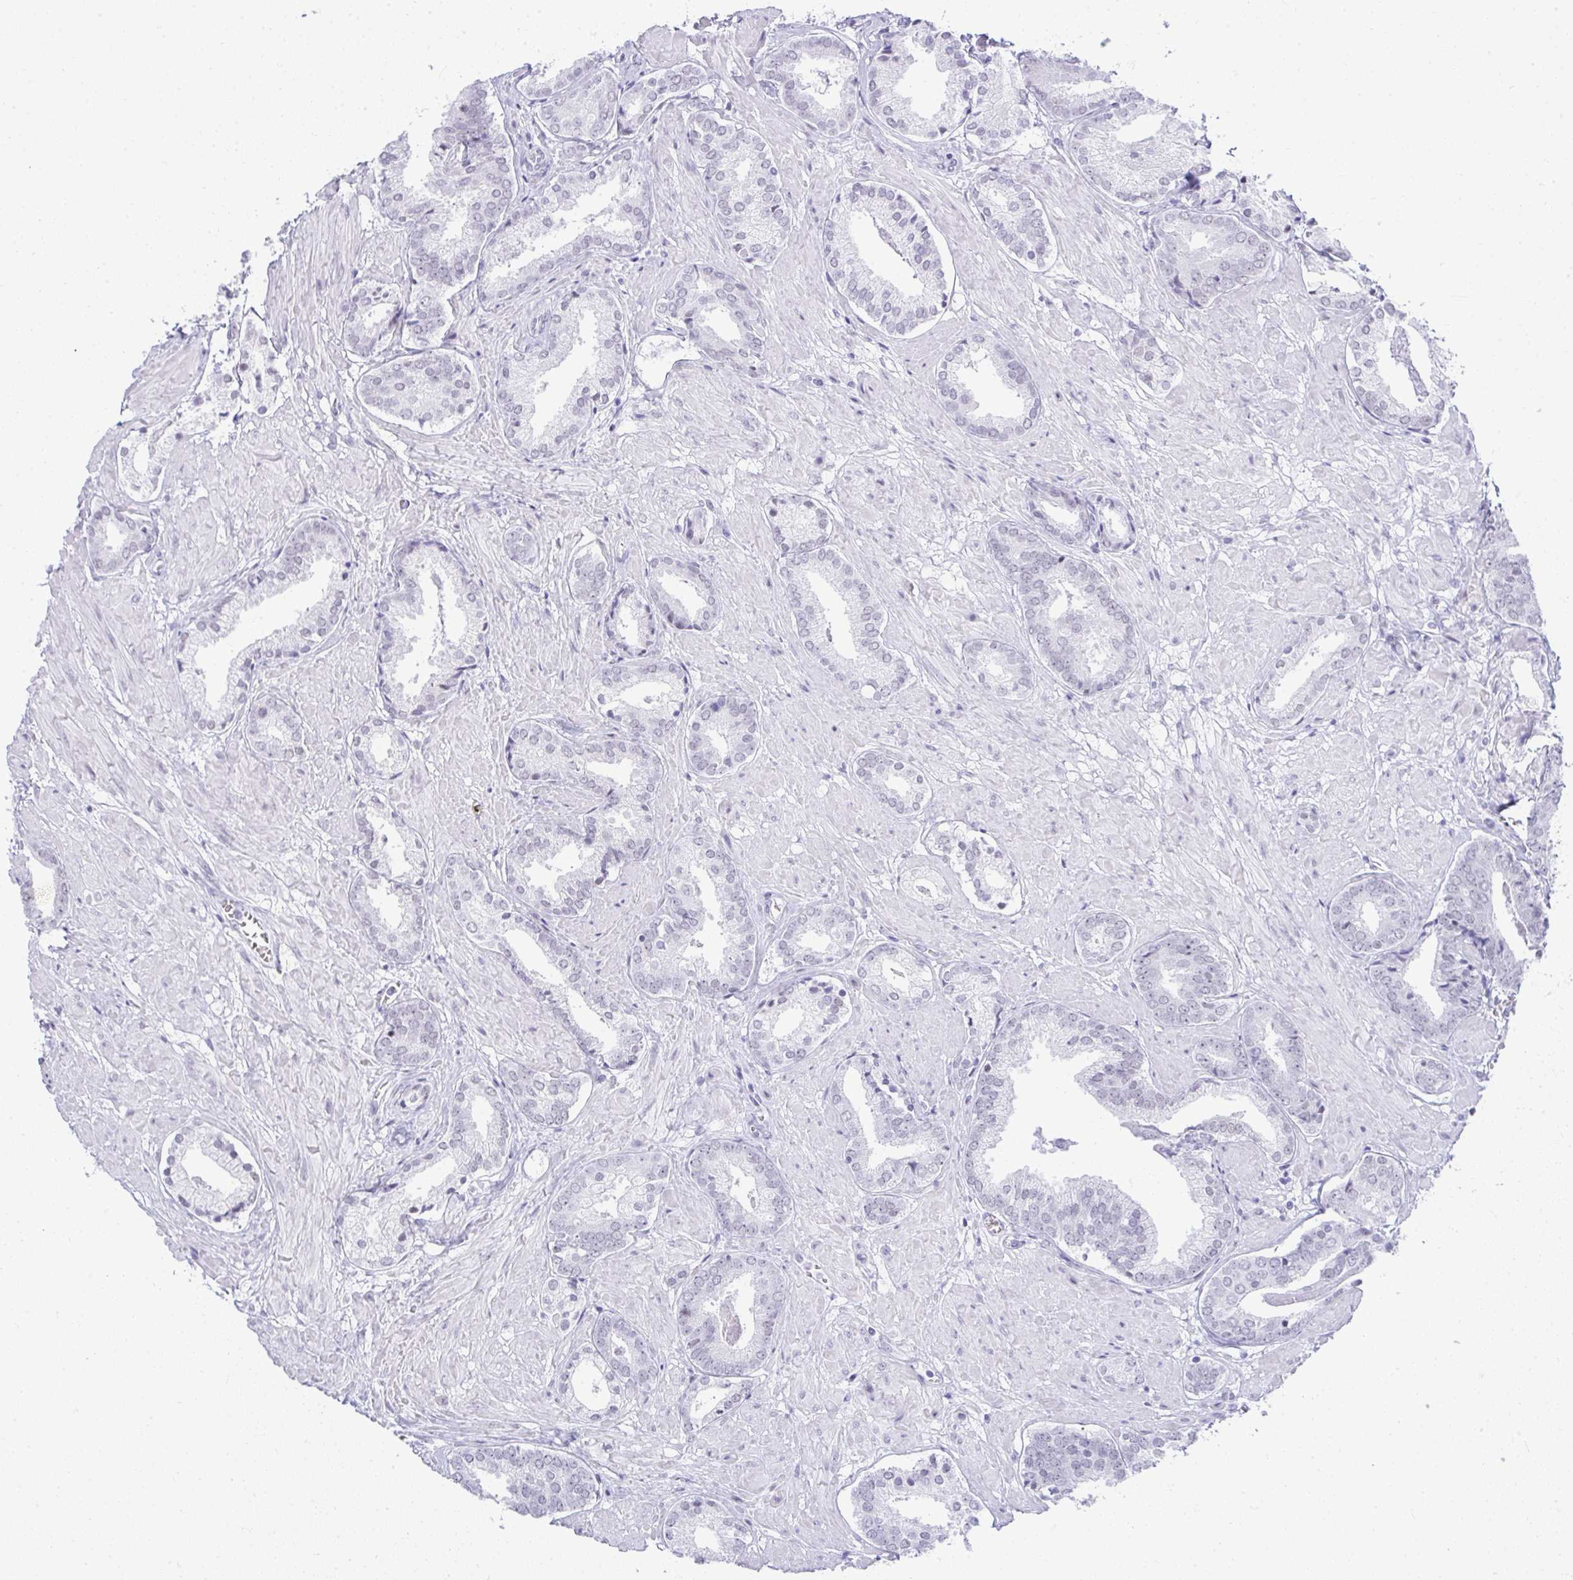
{"staining": {"intensity": "negative", "quantity": "none", "location": "none"}, "tissue": "prostate cancer", "cell_type": "Tumor cells", "image_type": "cancer", "snomed": [{"axis": "morphology", "description": "Adenocarcinoma, High grade"}, {"axis": "topography", "description": "Prostate"}], "caption": "Immunohistochemistry of human prostate cancer displays no staining in tumor cells. The staining is performed using DAB brown chromogen with nuclei counter-stained in using hematoxylin.", "gene": "PLA2G1B", "patient": {"sex": "male", "age": 56}}